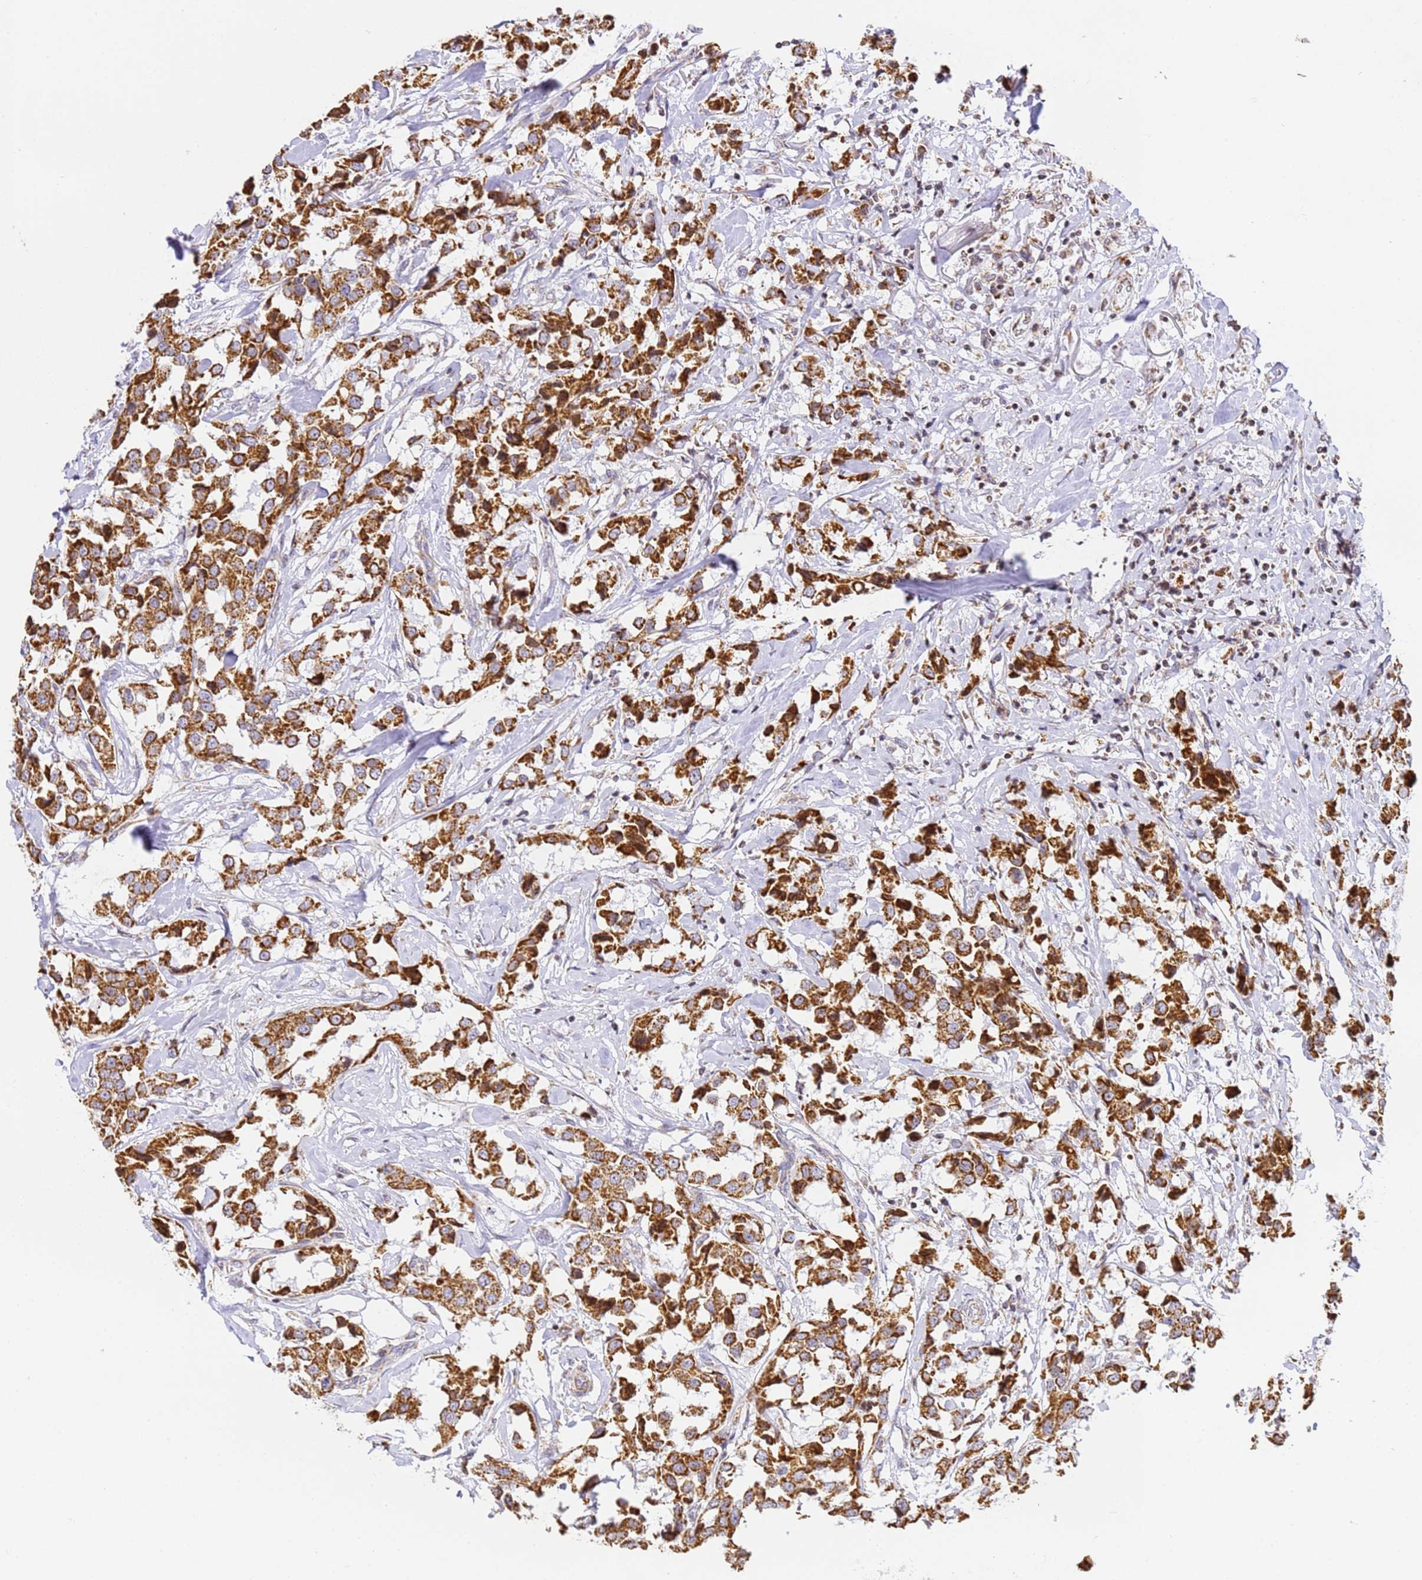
{"staining": {"intensity": "strong", "quantity": ">75%", "location": "cytoplasmic/membranous"}, "tissue": "breast cancer", "cell_type": "Tumor cells", "image_type": "cancer", "snomed": [{"axis": "morphology", "description": "Duct carcinoma"}, {"axis": "topography", "description": "Breast"}], "caption": "Brown immunohistochemical staining in human intraductal carcinoma (breast) demonstrates strong cytoplasmic/membranous staining in about >75% of tumor cells.", "gene": "HSPE1", "patient": {"sex": "female", "age": 80}}